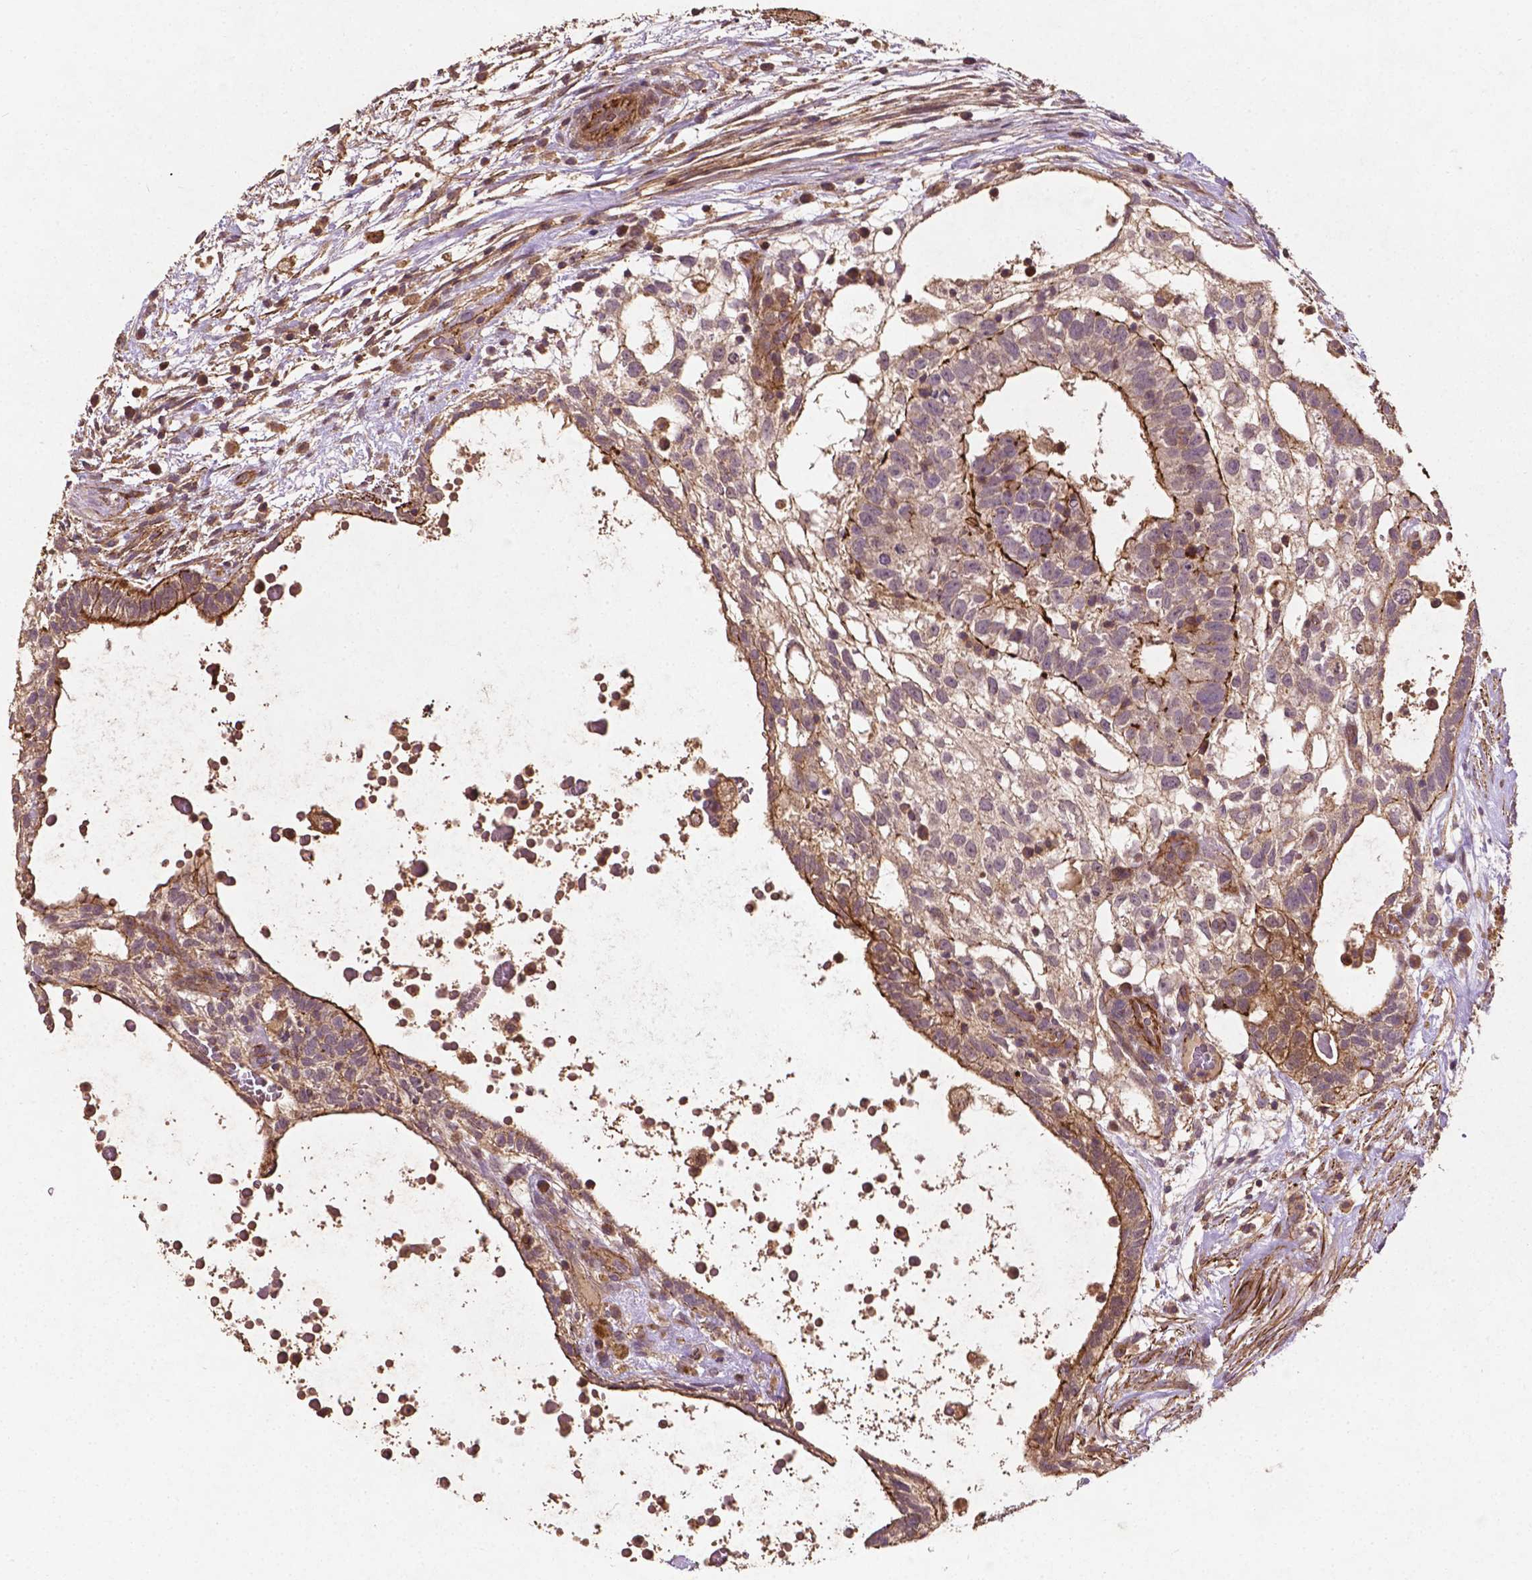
{"staining": {"intensity": "moderate", "quantity": "25%-75%", "location": "cytoplasmic/membranous"}, "tissue": "testis cancer", "cell_type": "Tumor cells", "image_type": "cancer", "snomed": [{"axis": "morphology", "description": "Normal tissue, NOS"}, {"axis": "morphology", "description": "Carcinoma, Embryonal, NOS"}, {"axis": "topography", "description": "Testis"}], "caption": "Immunohistochemical staining of human embryonal carcinoma (testis) reveals medium levels of moderate cytoplasmic/membranous protein positivity in about 25%-75% of tumor cells.", "gene": "ZMYND19", "patient": {"sex": "male", "age": 32}}